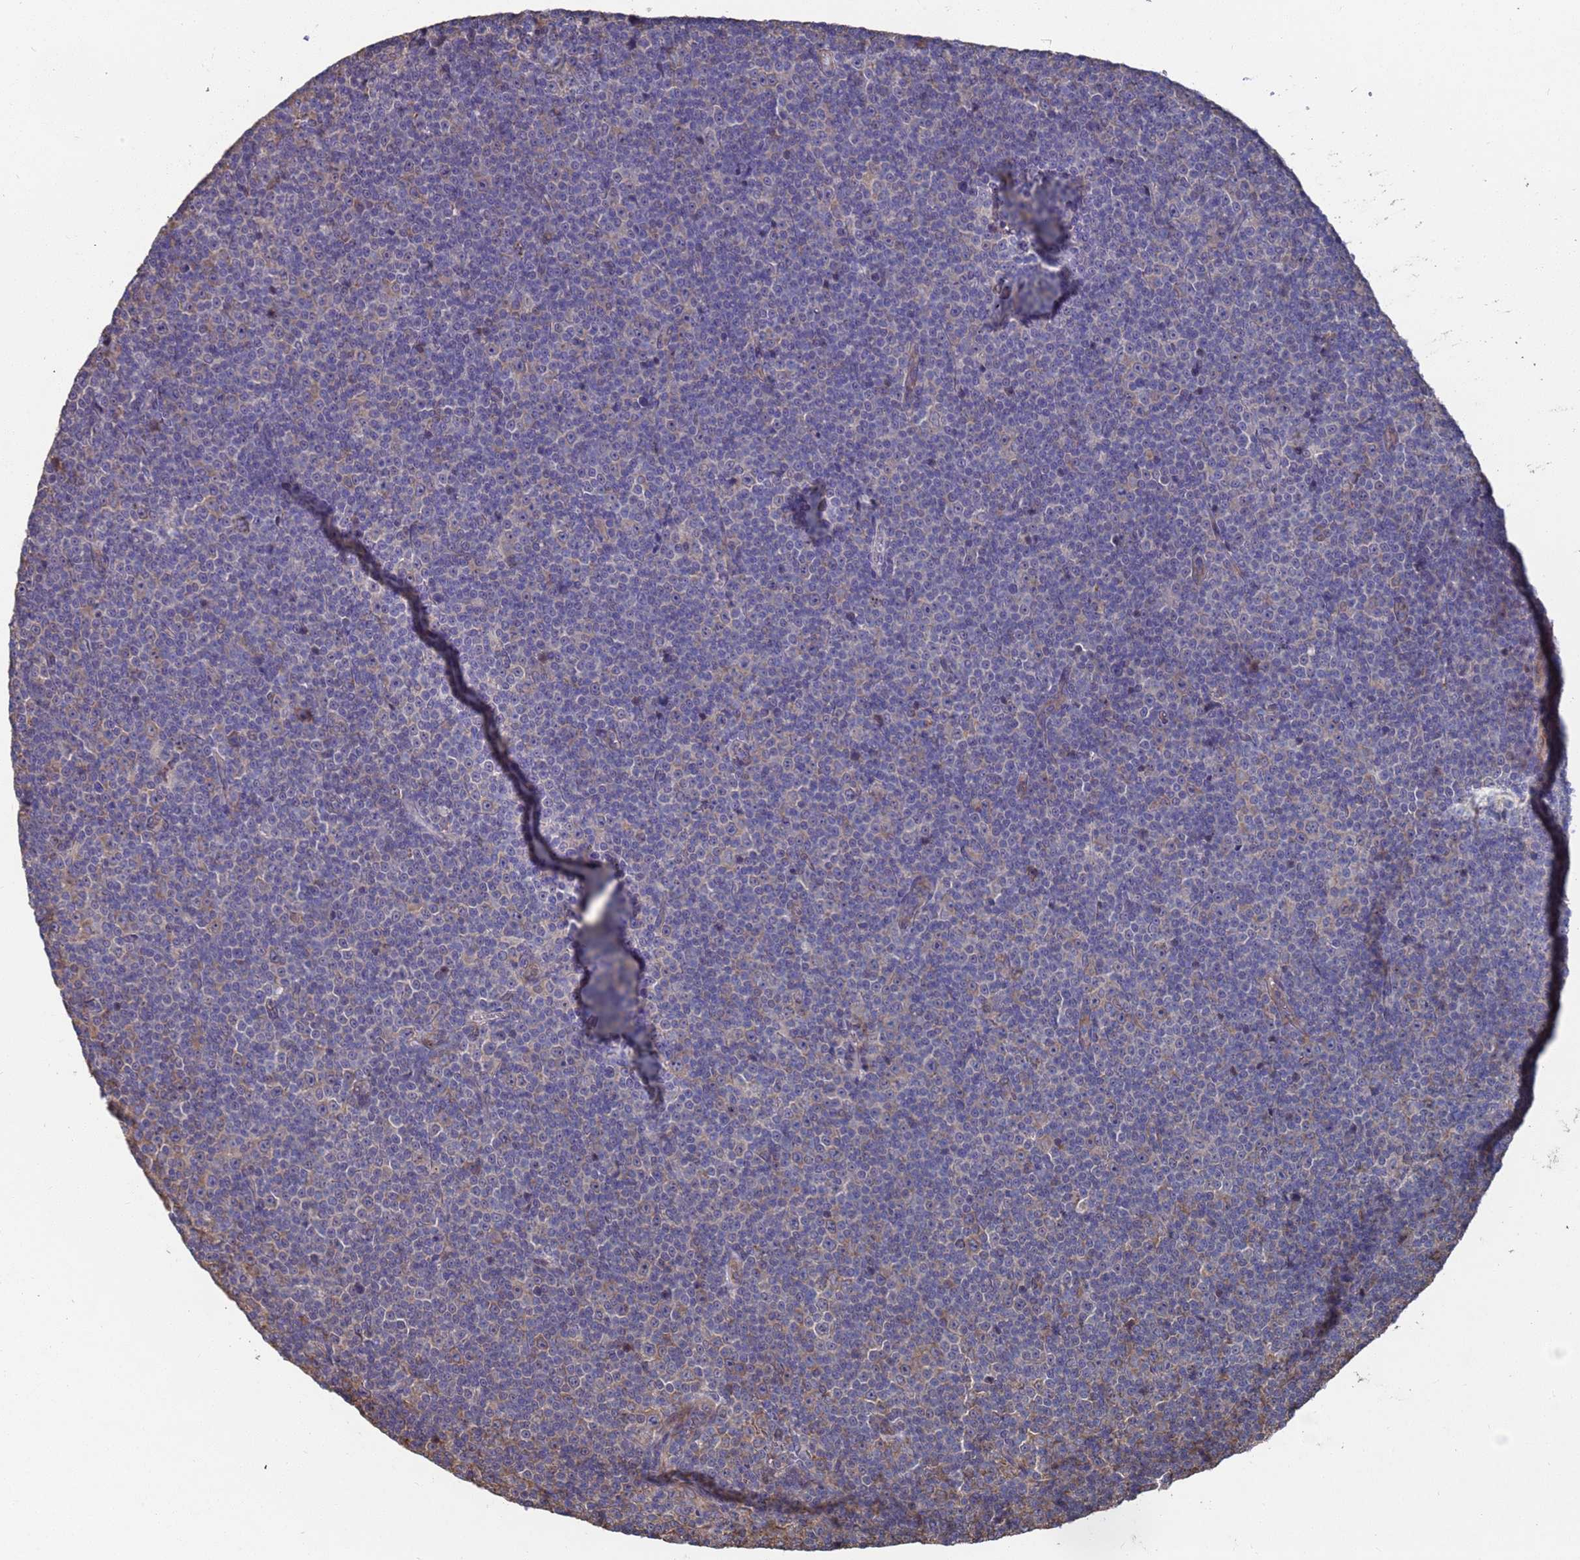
{"staining": {"intensity": "negative", "quantity": "none", "location": "none"}, "tissue": "lymphoma", "cell_type": "Tumor cells", "image_type": "cancer", "snomed": [{"axis": "morphology", "description": "Malignant lymphoma, non-Hodgkin's type, Low grade"}, {"axis": "topography", "description": "Lymph node"}], "caption": "Malignant lymphoma, non-Hodgkin's type (low-grade) was stained to show a protein in brown. There is no significant expression in tumor cells.", "gene": "CFAP119", "patient": {"sex": "female", "age": 67}}